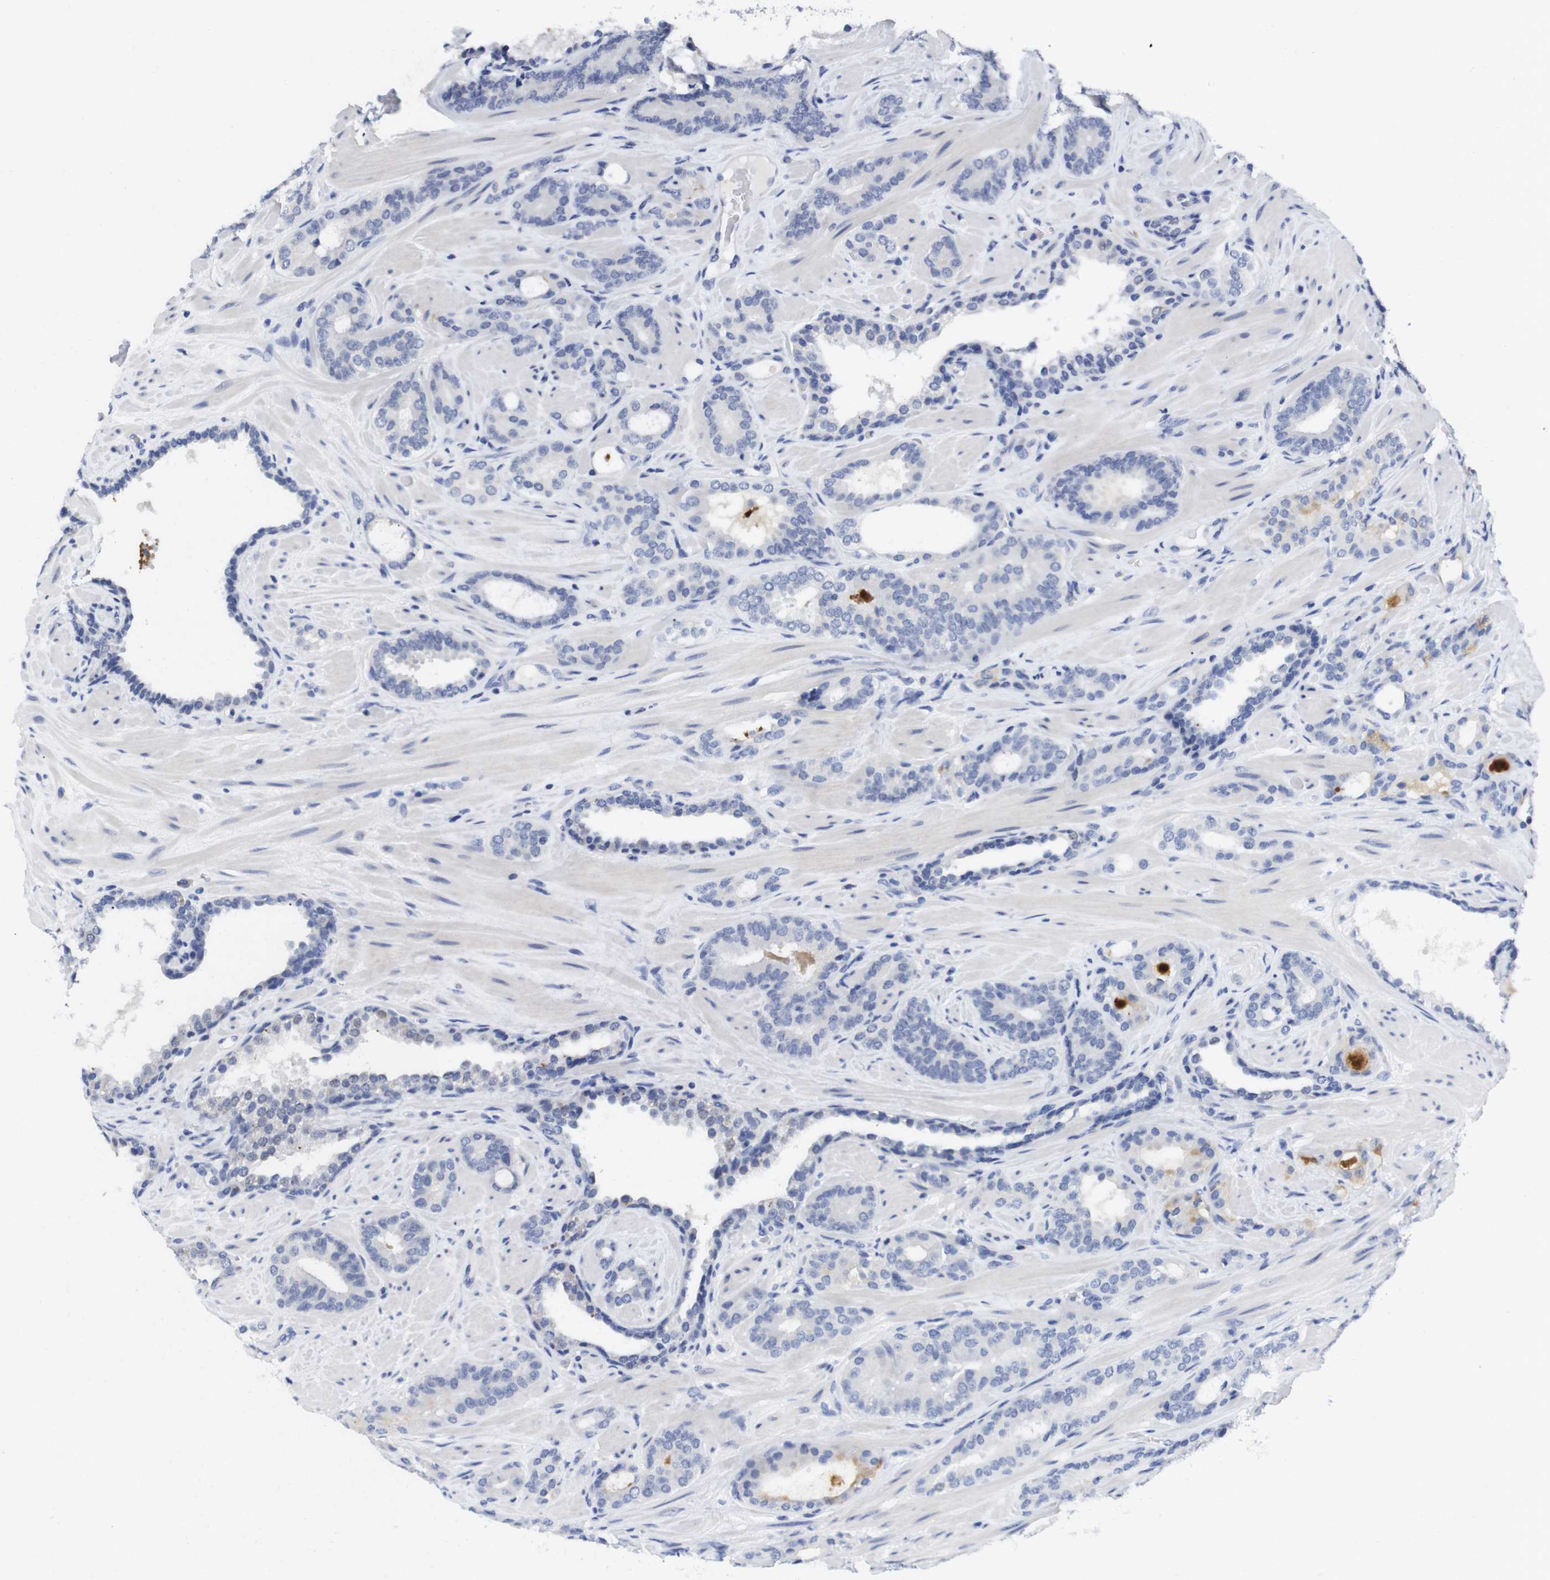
{"staining": {"intensity": "negative", "quantity": "none", "location": "none"}, "tissue": "prostate cancer", "cell_type": "Tumor cells", "image_type": "cancer", "snomed": [{"axis": "morphology", "description": "Adenocarcinoma, Low grade"}, {"axis": "topography", "description": "Prostate"}], "caption": "This is a histopathology image of IHC staining of prostate adenocarcinoma (low-grade), which shows no staining in tumor cells. (DAB (3,3'-diaminobenzidine) IHC, high magnification).", "gene": "FNTA", "patient": {"sex": "male", "age": 63}}